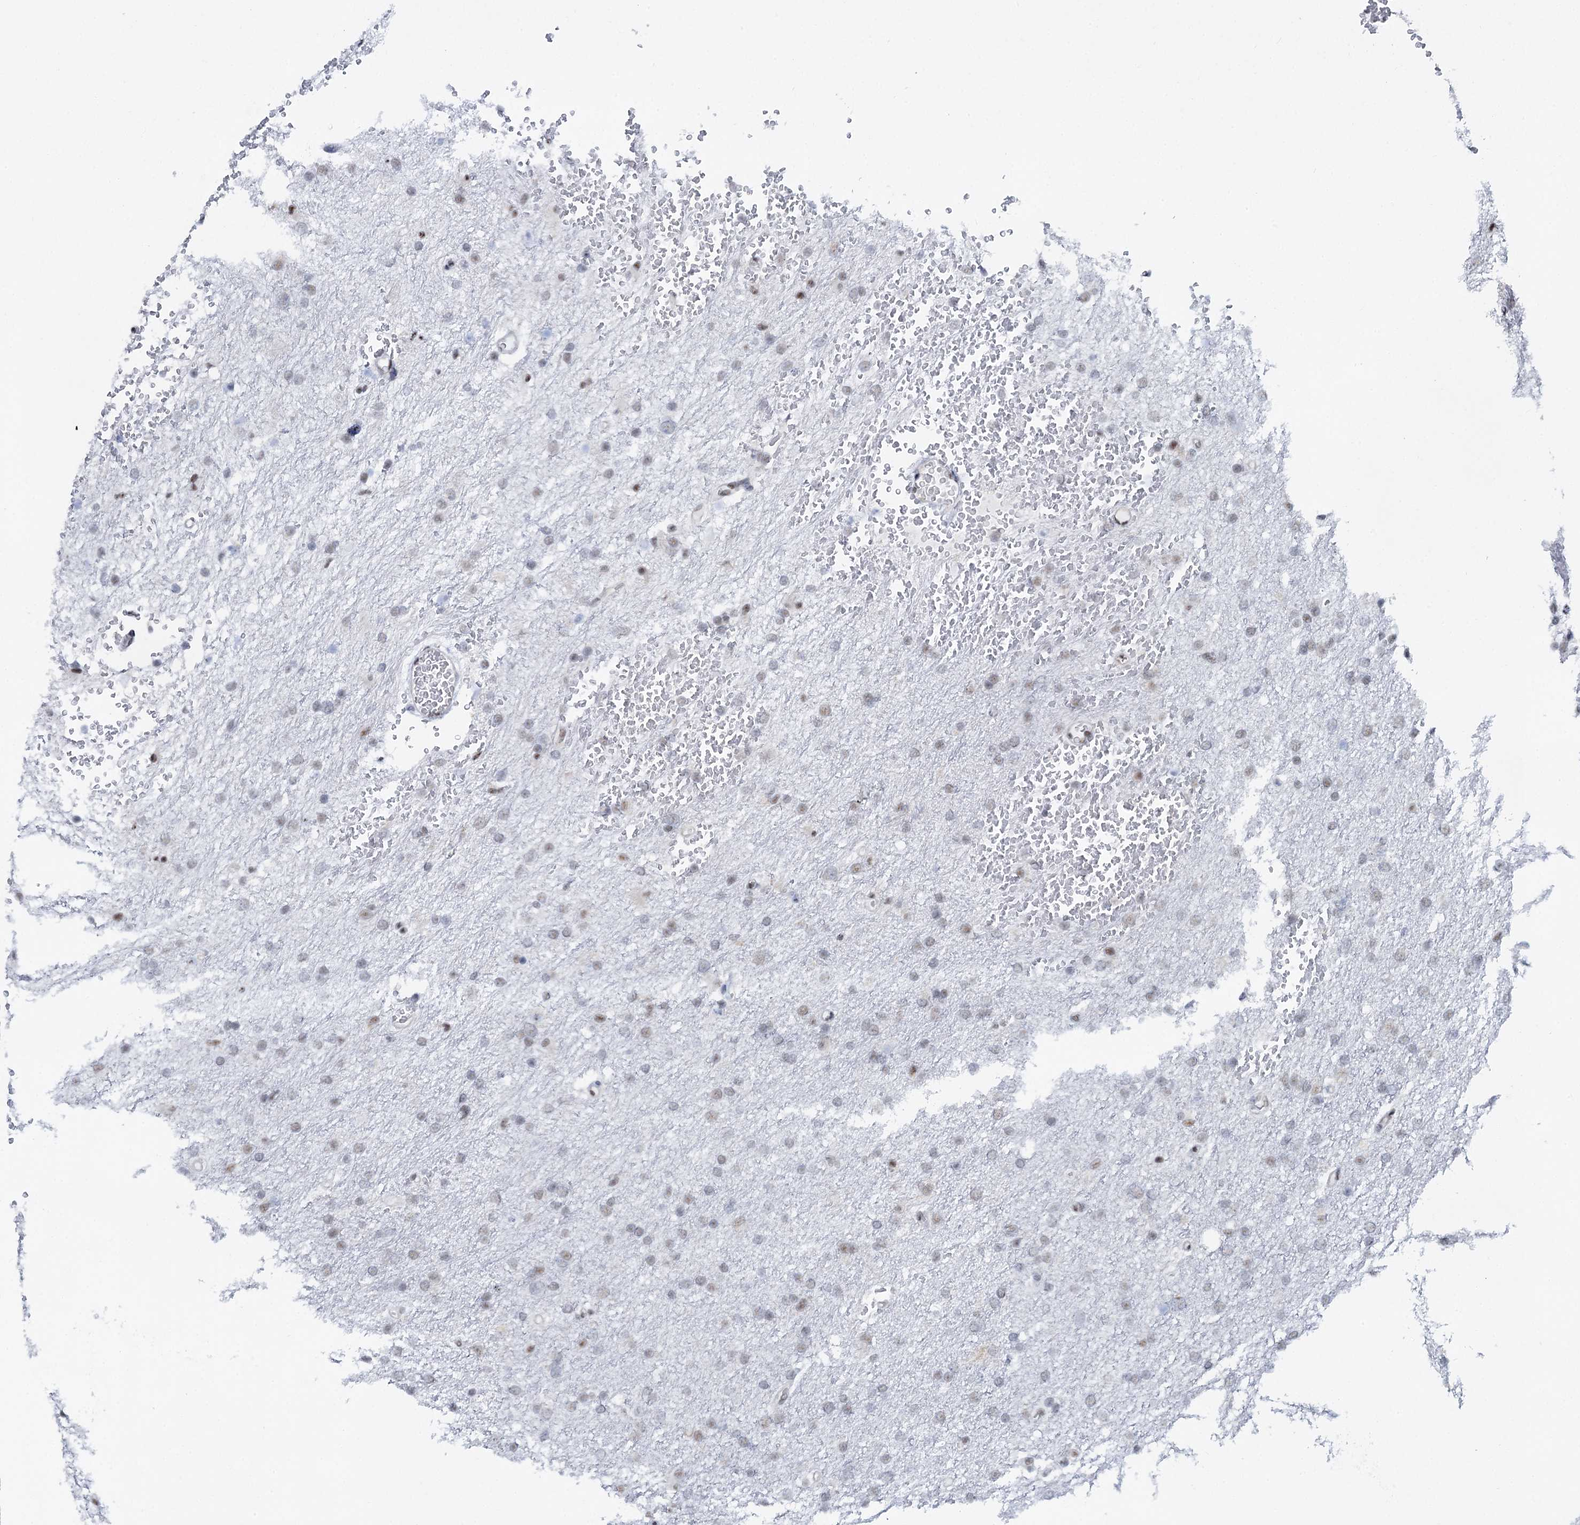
{"staining": {"intensity": "weak", "quantity": "25%-75%", "location": "nuclear"}, "tissue": "glioma", "cell_type": "Tumor cells", "image_type": "cancer", "snomed": [{"axis": "morphology", "description": "Glioma, malignant, High grade"}, {"axis": "topography", "description": "Cerebral cortex"}], "caption": "Immunohistochemical staining of glioma shows low levels of weak nuclear protein expression in approximately 25%-75% of tumor cells. The protein is stained brown, and the nuclei are stained in blue (DAB (3,3'-diaminobenzidine) IHC with brightfield microscopy, high magnification).", "gene": "SREK1", "patient": {"sex": "female", "age": 36}}